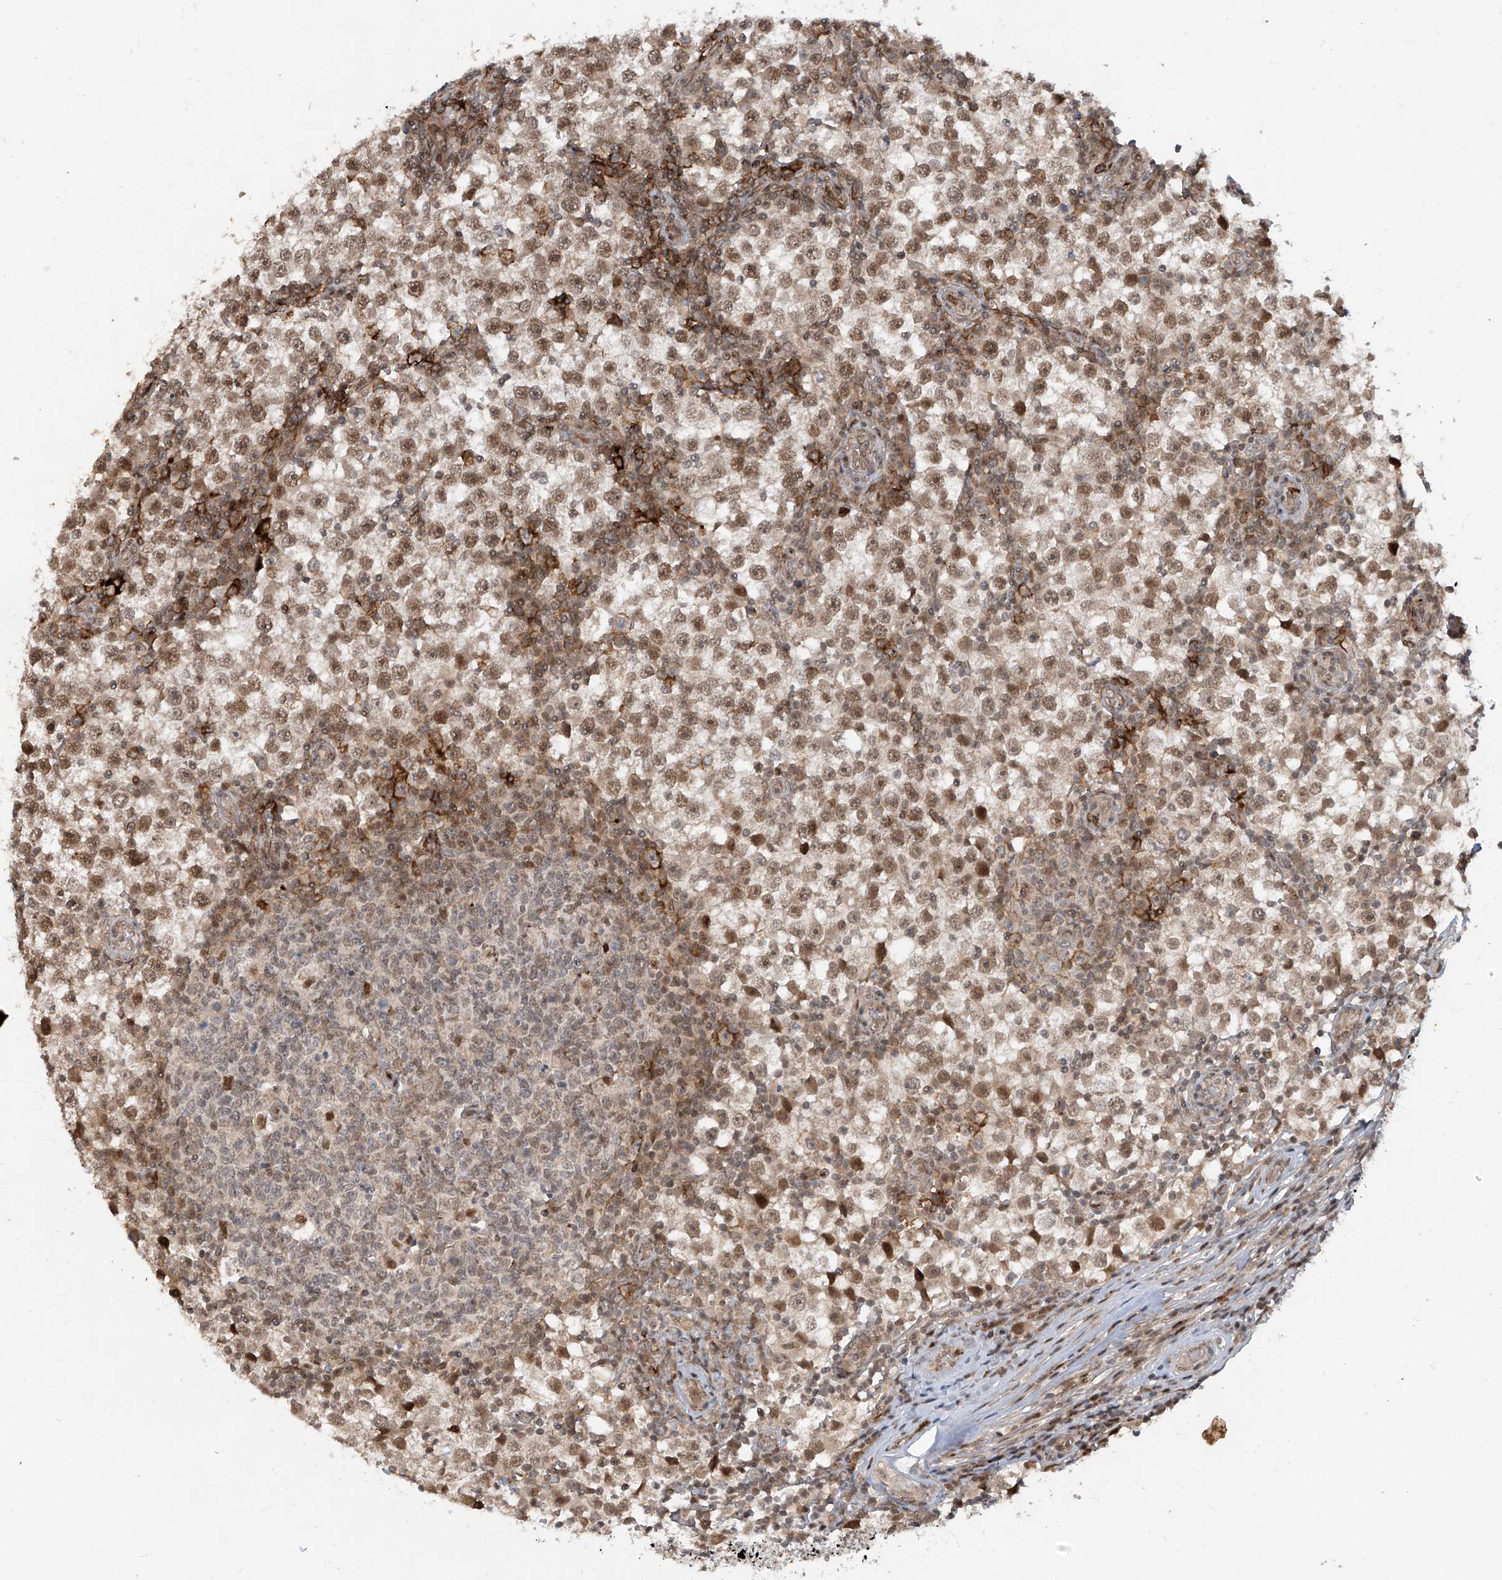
{"staining": {"intensity": "moderate", "quantity": ">75%", "location": "nuclear"}, "tissue": "testis cancer", "cell_type": "Tumor cells", "image_type": "cancer", "snomed": [{"axis": "morphology", "description": "Seminoma, NOS"}, {"axis": "topography", "description": "Testis"}], "caption": "Immunohistochemical staining of testis seminoma reveals medium levels of moderate nuclear protein staining in approximately >75% of tumor cells.", "gene": "LAGE3", "patient": {"sex": "male", "age": 65}}